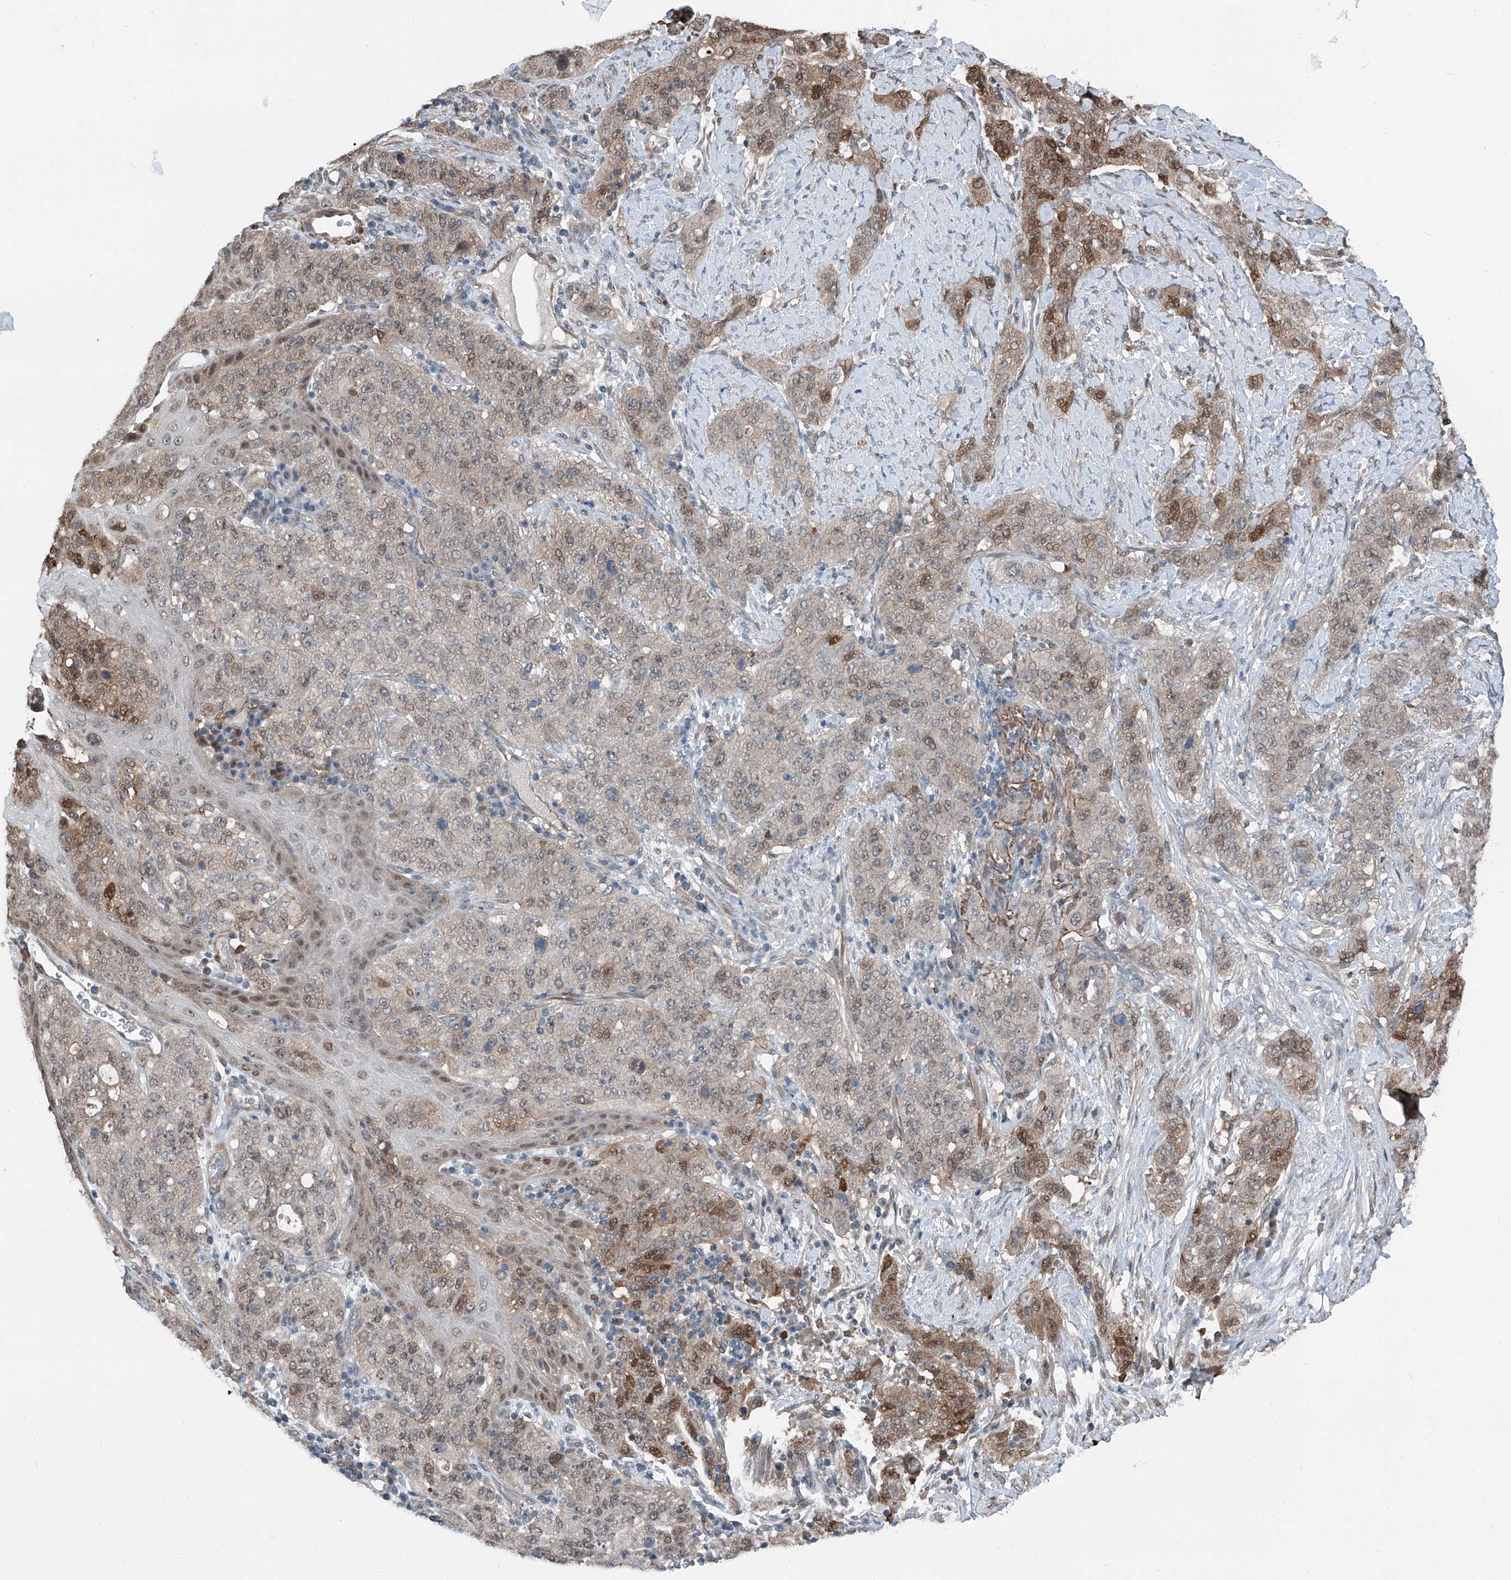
{"staining": {"intensity": "strong", "quantity": "<25%", "location": "cytoplasmic/membranous,nuclear"}, "tissue": "stomach cancer", "cell_type": "Tumor cells", "image_type": "cancer", "snomed": [{"axis": "morphology", "description": "Adenocarcinoma, NOS"}, {"axis": "topography", "description": "Stomach"}], "caption": "Immunohistochemistry (IHC) (DAB (3,3'-diaminobenzidine)) staining of human stomach cancer (adenocarcinoma) shows strong cytoplasmic/membranous and nuclear protein positivity in about <25% of tumor cells.", "gene": "HSPA6", "patient": {"sex": "male", "age": 48}}